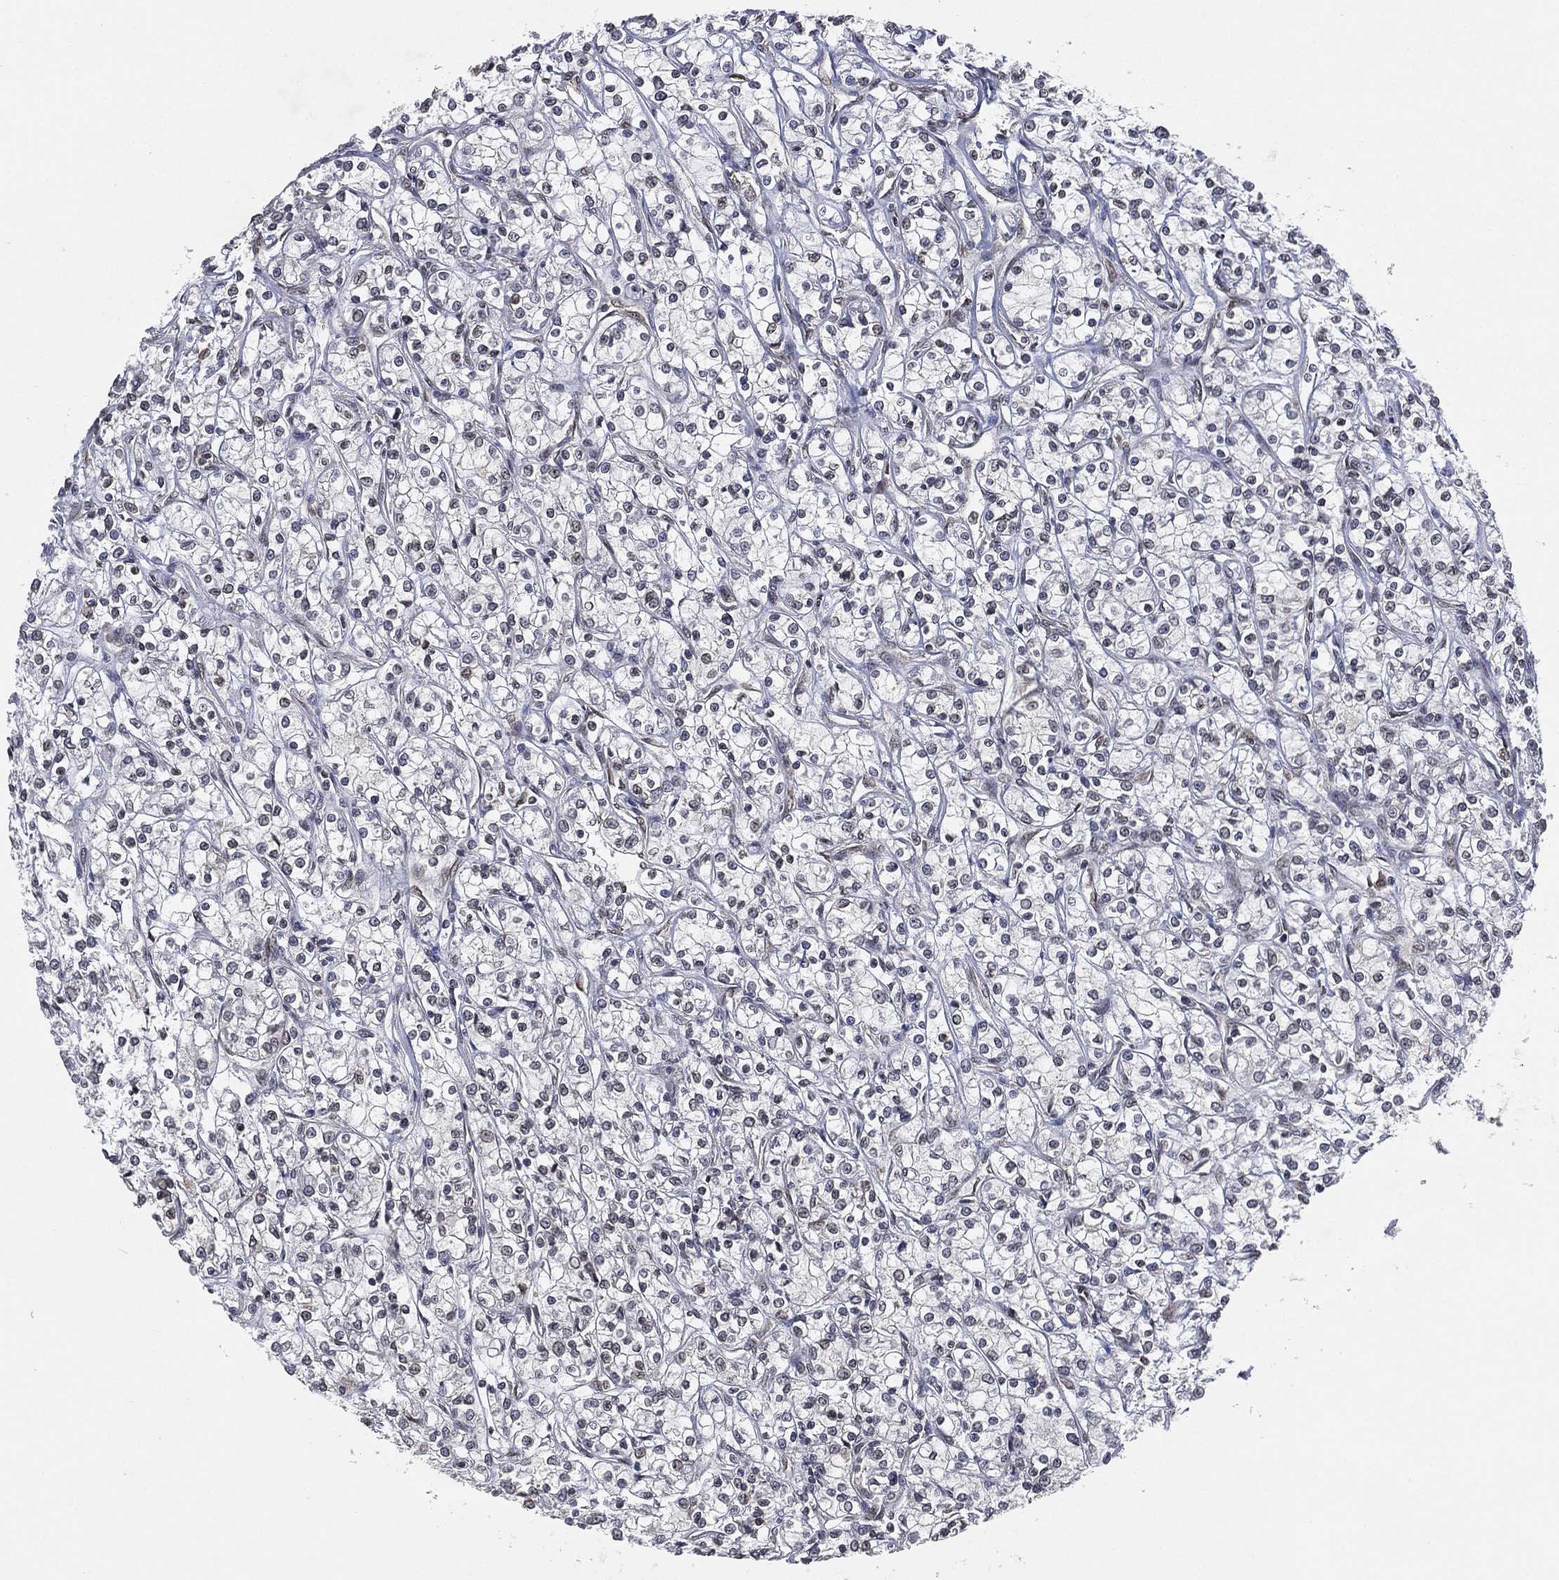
{"staining": {"intensity": "negative", "quantity": "none", "location": "none"}, "tissue": "renal cancer", "cell_type": "Tumor cells", "image_type": "cancer", "snomed": [{"axis": "morphology", "description": "Adenocarcinoma, NOS"}, {"axis": "topography", "description": "Kidney"}], "caption": "An immunohistochemistry (IHC) image of renal adenocarcinoma is shown. There is no staining in tumor cells of renal adenocarcinoma.", "gene": "UBA5", "patient": {"sex": "female", "age": 59}}